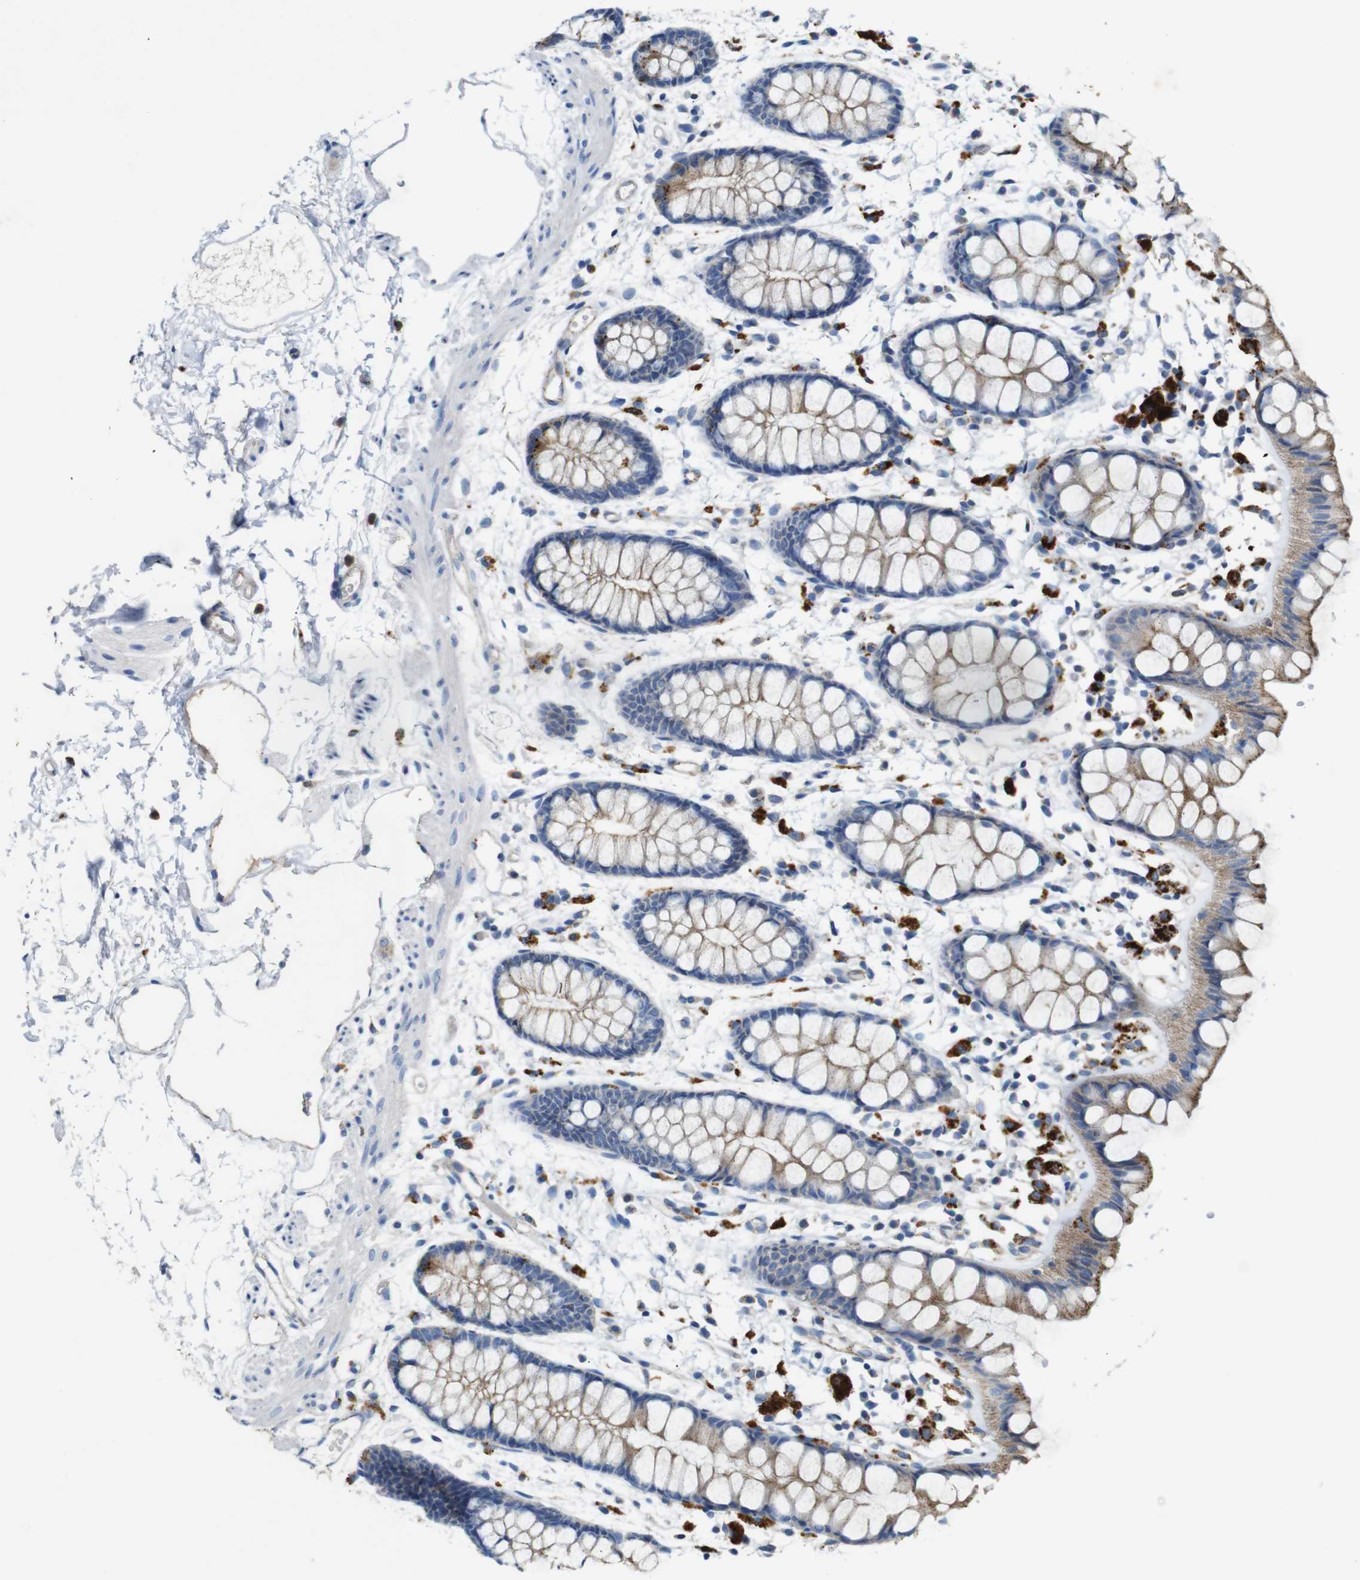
{"staining": {"intensity": "moderate", "quantity": "25%-75%", "location": "cytoplasmic/membranous"}, "tissue": "rectum", "cell_type": "Glandular cells", "image_type": "normal", "snomed": [{"axis": "morphology", "description": "Normal tissue, NOS"}, {"axis": "topography", "description": "Rectum"}], "caption": "Immunohistochemistry micrograph of benign rectum stained for a protein (brown), which exhibits medium levels of moderate cytoplasmic/membranous positivity in about 25%-75% of glandular cells.", "gene": "NHLRC3", "patient": {"sex": "female", "age": 66}}